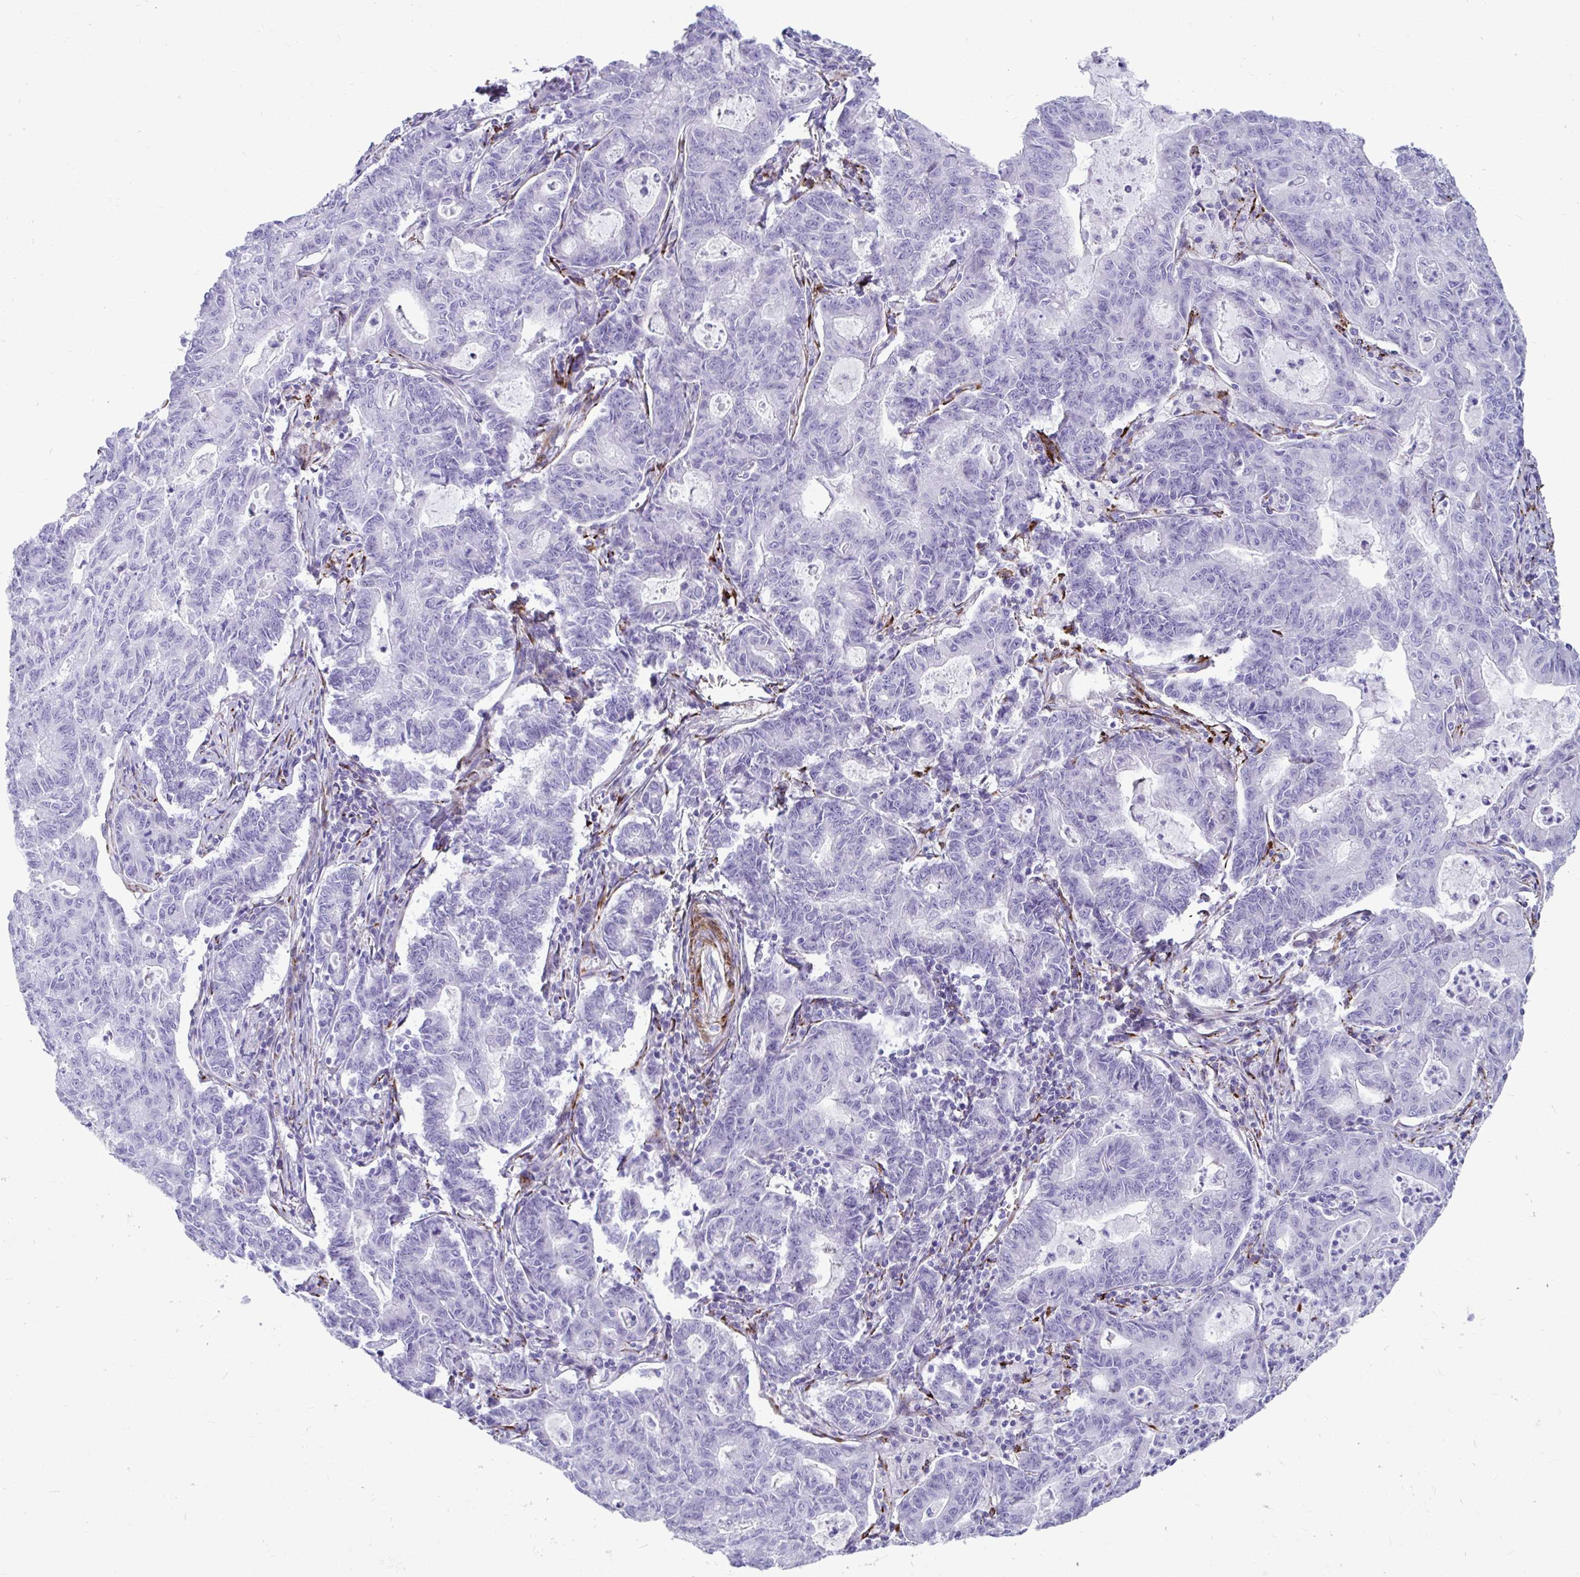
{"staining": {"intensity": "negative", "quantity": "none", "location": "none"}, "tissue": "stomach cancer", "cell_type": "Tumor cells", "image_type": "cancer", "snomed": [{"axis": "morphology", "description": "Adenocarcinoma, NOS"}, {"axis": "topography", "description": "Stomach, upper"}], "caption": "Protein analysis of adenocarcinoma (stomach) shows no significant expression in tumor cells. (Immunohistochemistry (ihc), brightfield microscopy, high magnification).", "gene": "GRXCR2", "patient": {"sex": "female", "age": 79}}